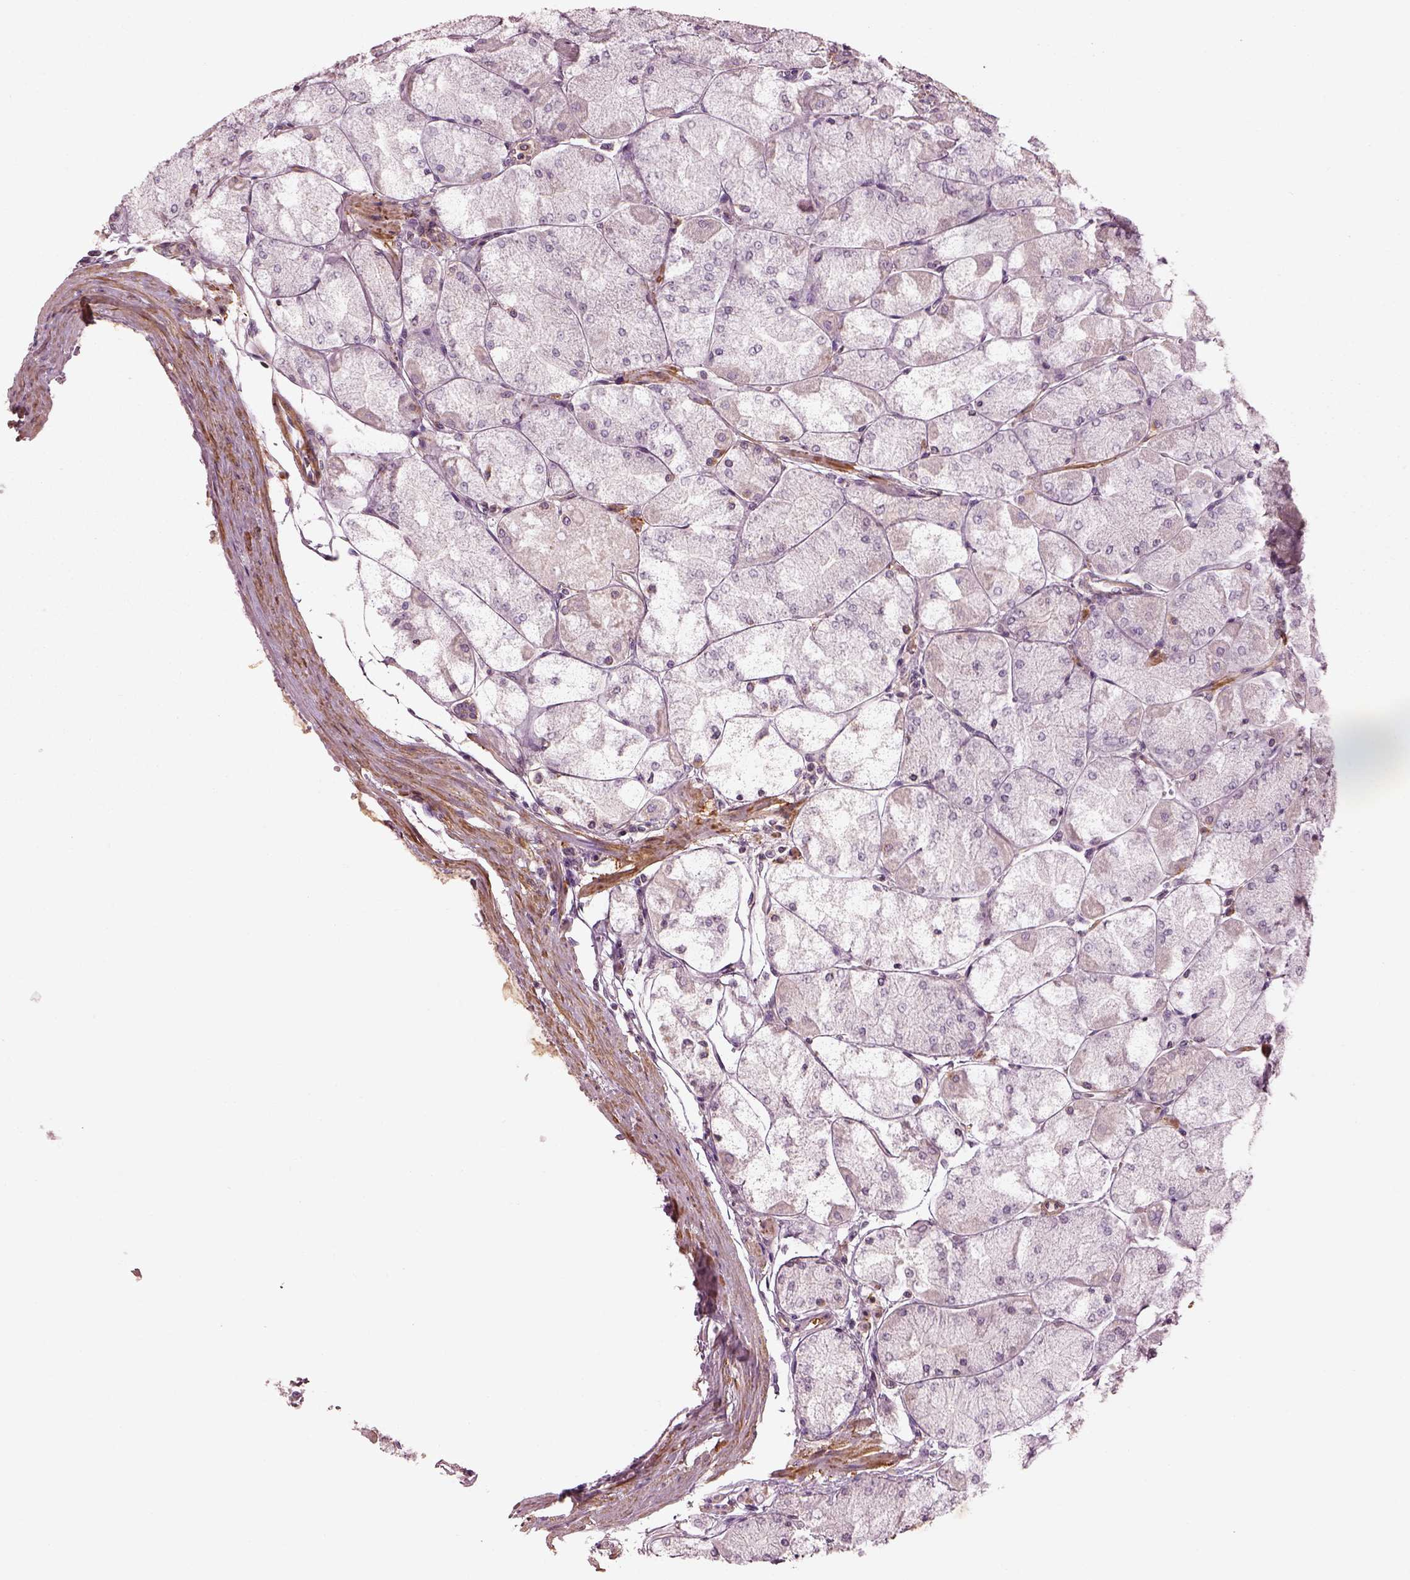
{"staining": {"intensity": "moderate", "quantity": "<25%", "location": "cytoplasmic/membranous"}, "tissue": "stomach", "cell_type": "Glandular cells", "image_type": "normal", "snomed": [{"axis": "morphology", "description": "Normal tissue, NOS"}, {"axis": "topography", "description": "Stomach, upper"}], "caption": "Stomach stained with DAB (3,3'-diaminobenzidine) IHC reveals low levels of moderate cytoplasmic/membranous staining in about <25% of glandular cells. (IHC, brightfield microscopy, high magnification).", "gene": "LSM14A", "patient": {"sex": "male", "age": 60}}